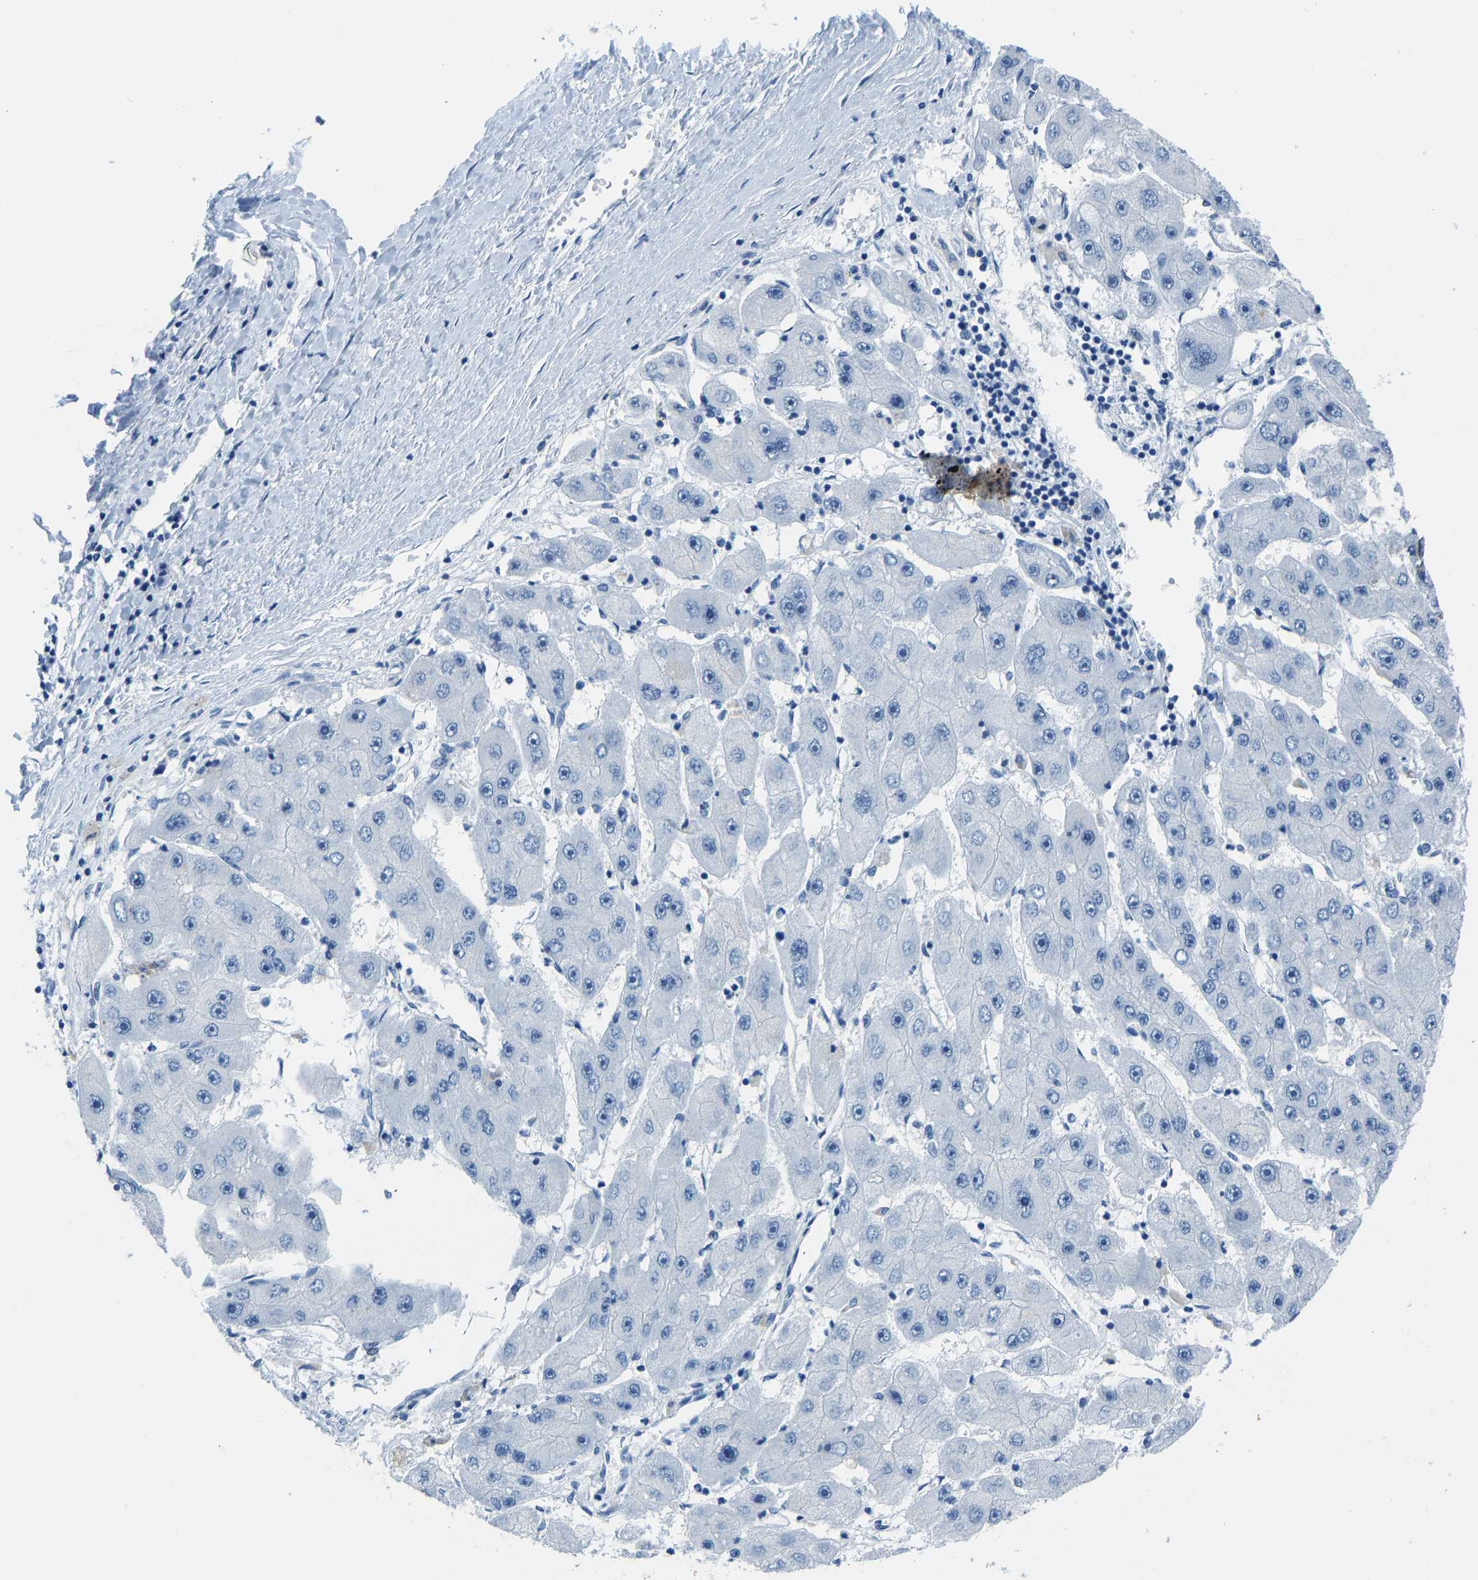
{"staining": {"intensity": "negative", "quantity": "none", "location": "none"}, "tissue": "liver cancer", "cell_type": "Tumor cells", "image_type": "cancer", "snomed": [{"axis": "morphology", "description": "Carcinoma, Hepatocellular, NOS"}, {"axis": "topography", "description": "Liver"}], "caption": "Immunohistochemistry histopathology image of human liver hepatocellular carcinoma stained for a protein (brown), which demonstrates no expression in tumor cells.", "gene": "SERPINB3", "patient": {"sex": "female", "age": 61}}